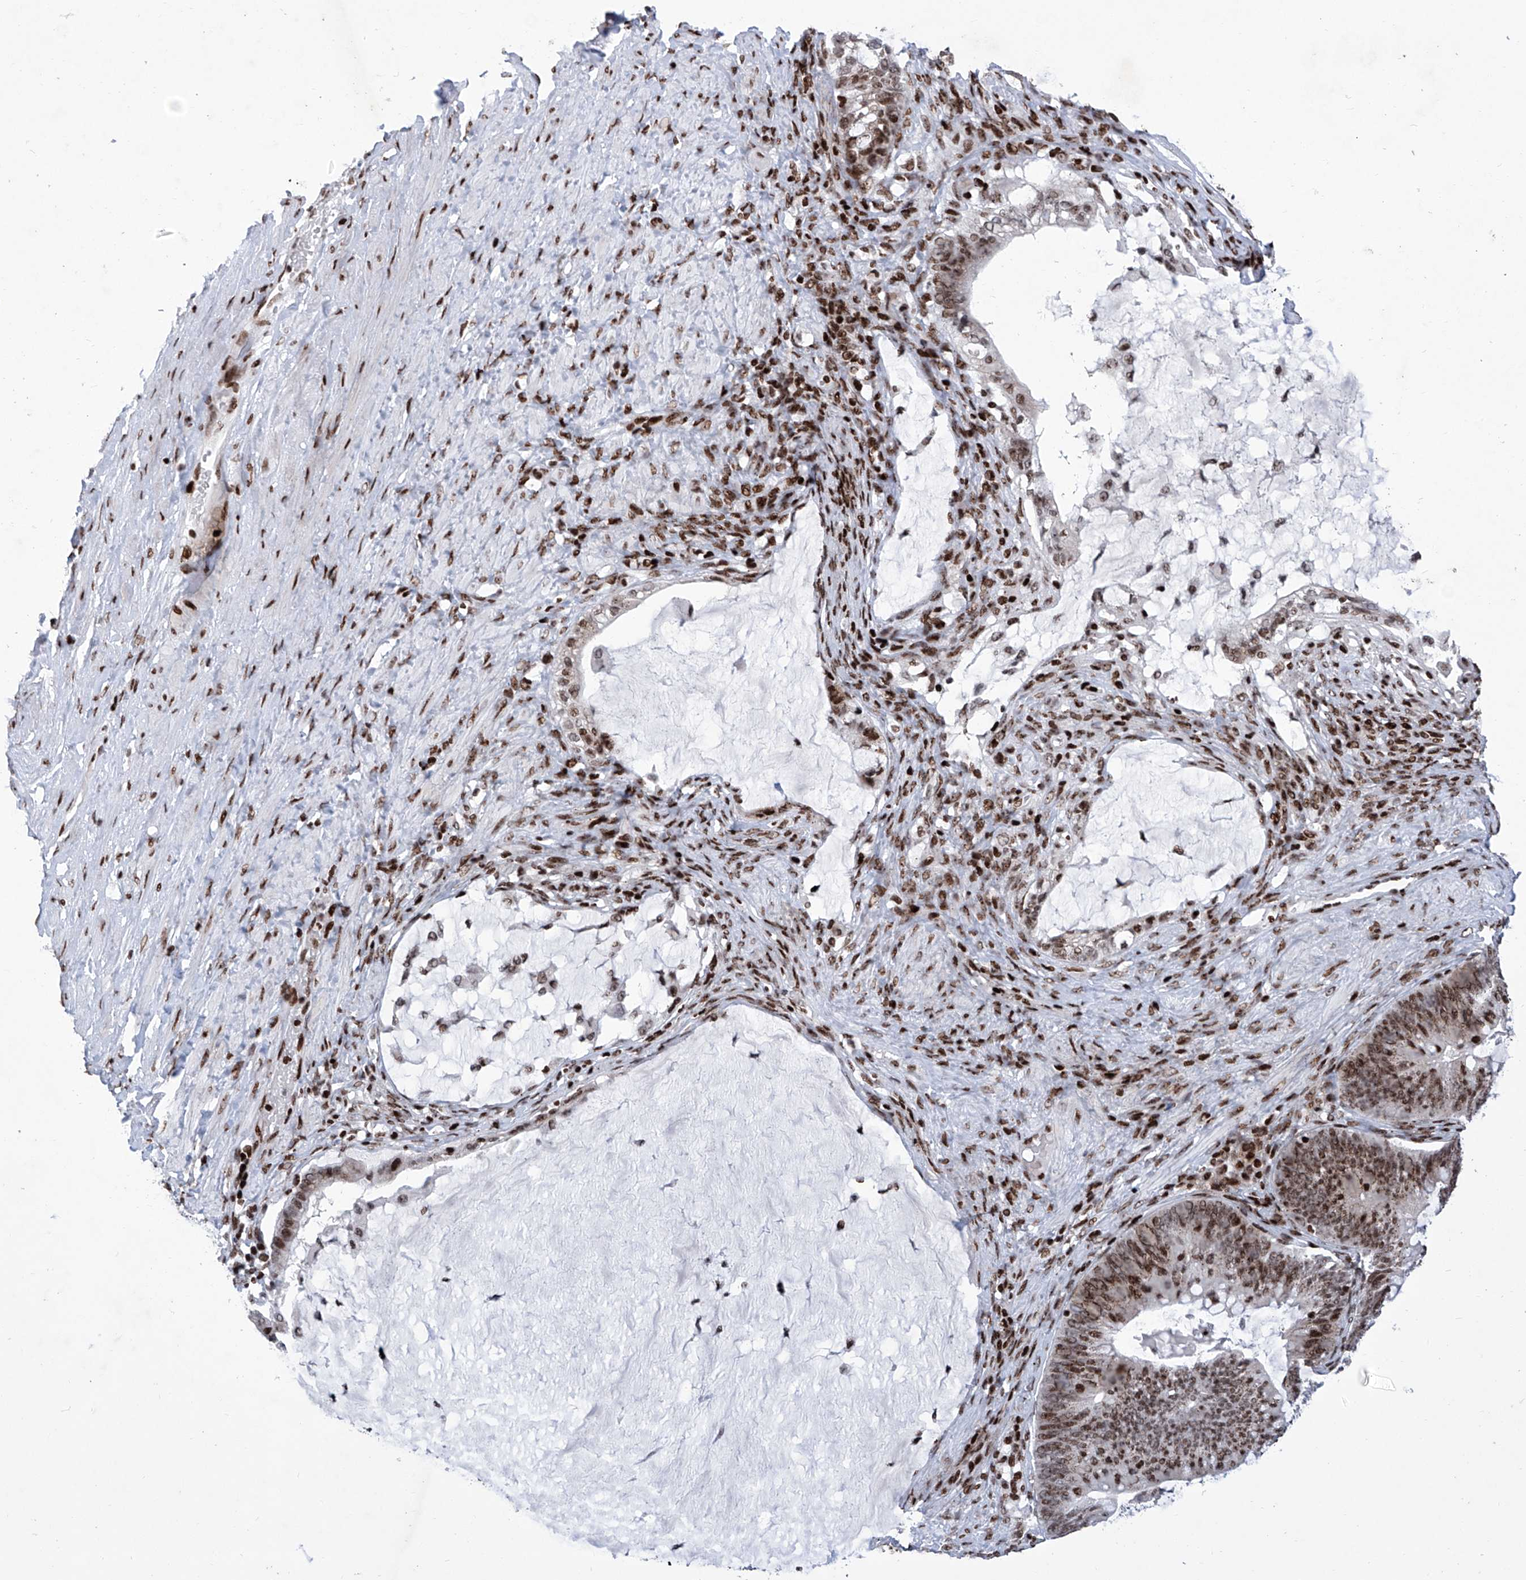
{"staining": {"intensity": "moderate", "quantity": ">75%", "location": "nuclear"}, "tissue": "ovarian cancer", "cell_type": "Tumor cells", "image_type": "cancer", "snomed": [{"axis": "morphology", "description": "Cystadenocarcinoma, mucinous, NOS"}, {"axis": "topography", "description": "Ovary"}], "caption": "An immunohistochemistry image of tumor tissue is shown. Protein staining in brown labels moderate nuclear positivity in mucinous cystadenocarcinoma (ovarian) within tumor cells.", "gene": "HEY2", "patient": {"sex": "female", "age": 61}}